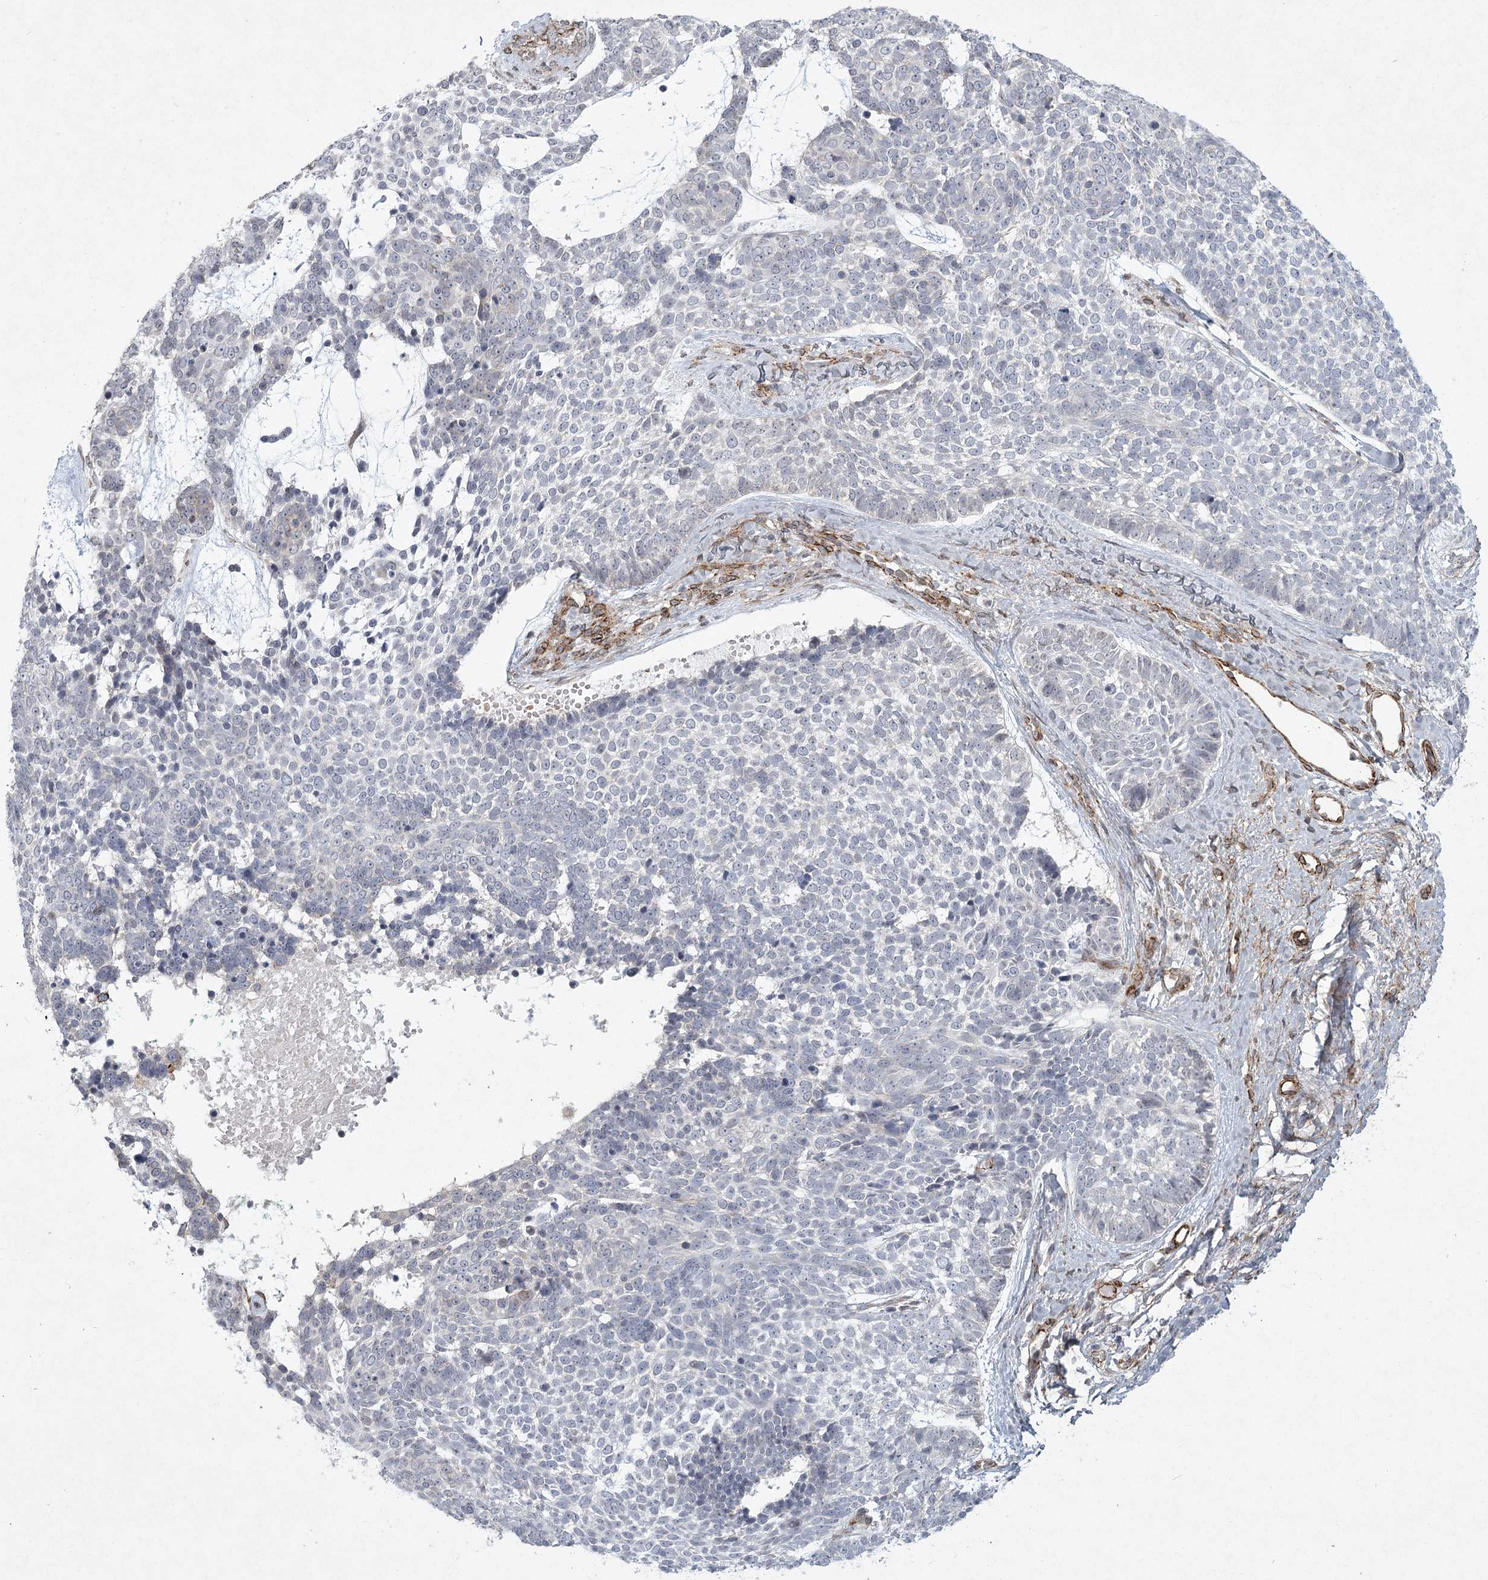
{"staining": {"intensity": "negative", "quantity": "none", "location": "none"}, "tissue": "skin cancer", "cell_type": "Tumor cells", "image_type": "cancer", "snomed": [{"axis": "morphology", "description": "Basal cell carcinoma"}, {"axis": "topography", "description": "Skin"}], "caption": "A micrograph of human skin cancer (basal cell carcinoma) is negative for staining in tumor cells.", "gene": "MEPE", "patient": {"sex": "female", "age": 81}}